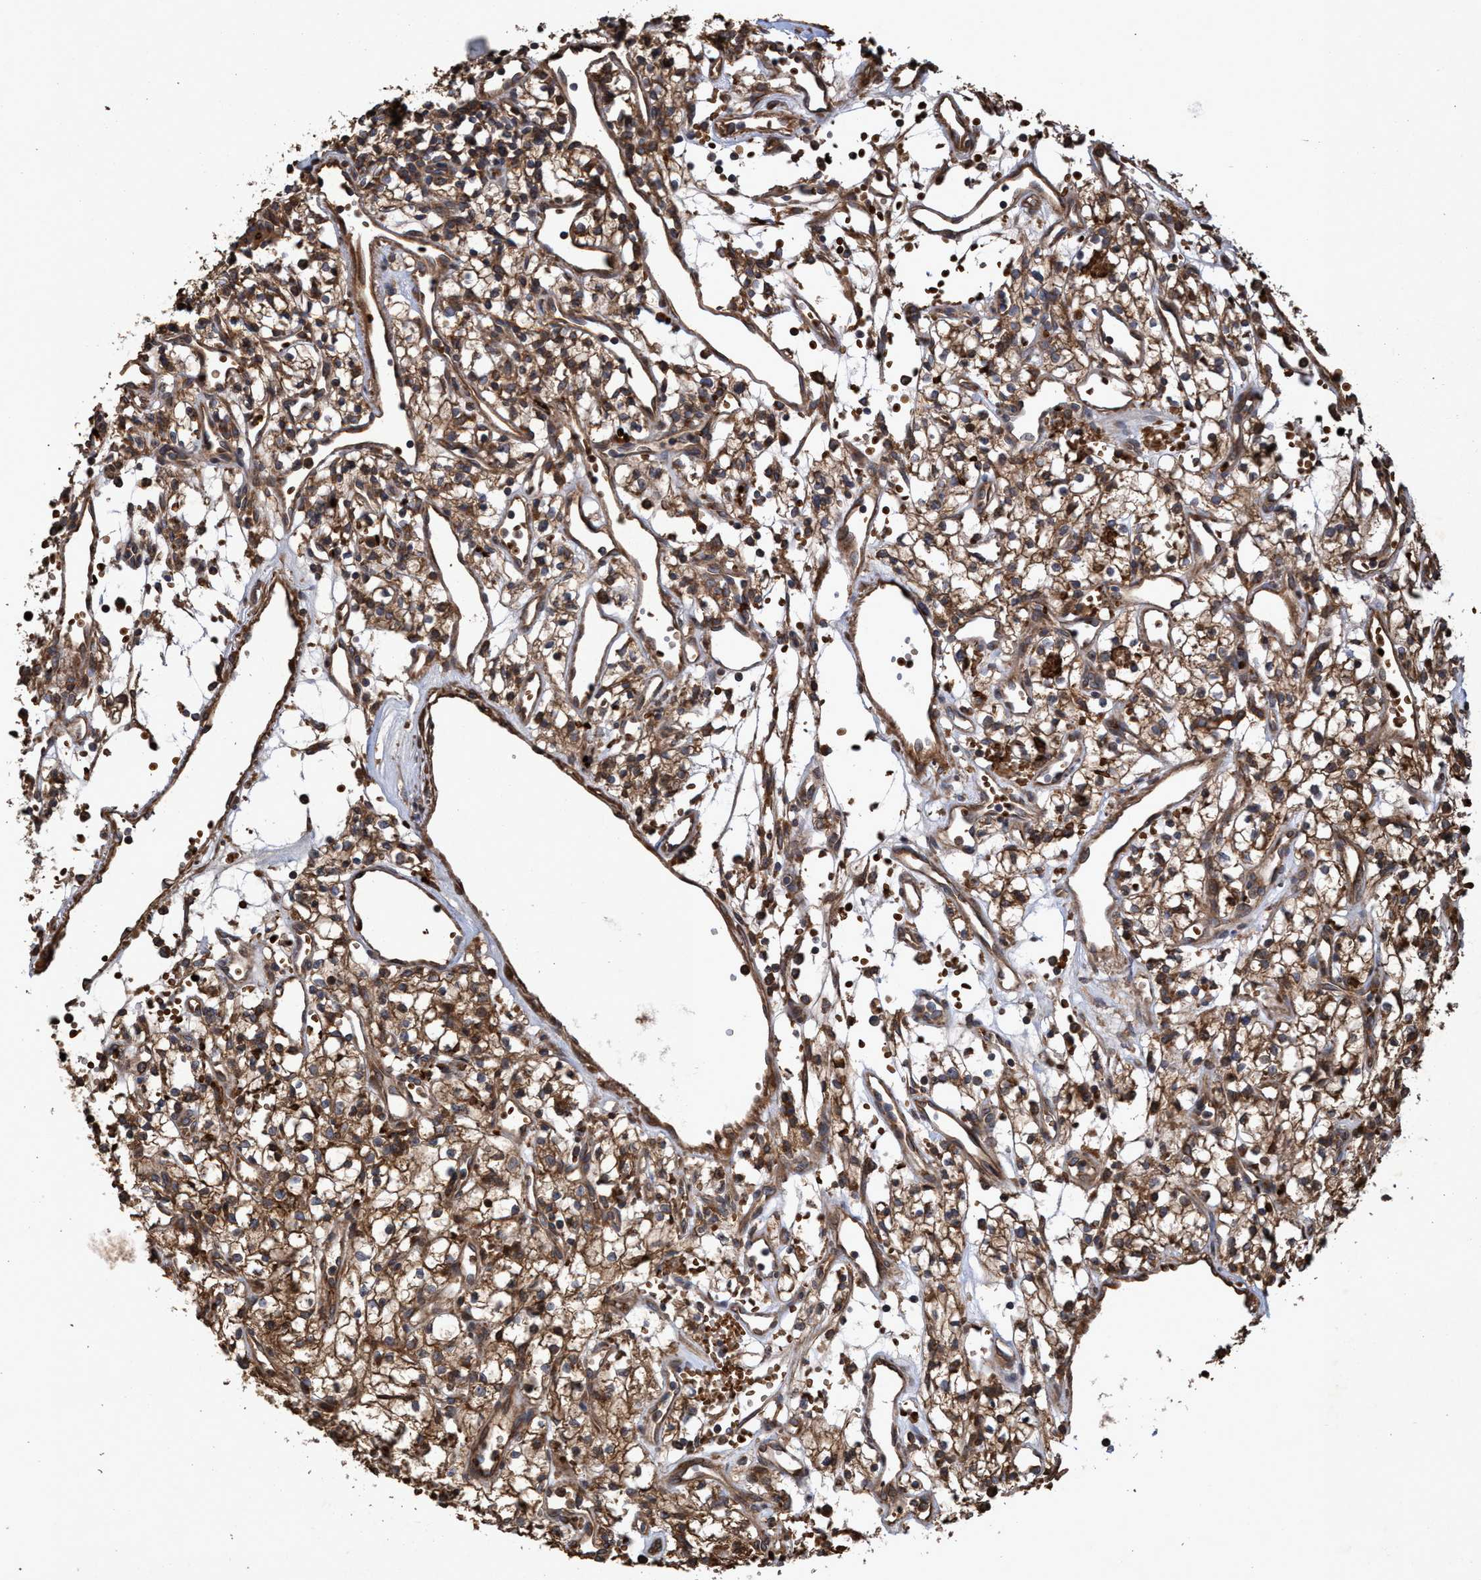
{"staining": {"intensity": "moderate", "quantity": ">75%", "location": "cytoplasmic/membranous"}, "tissue": "renal cancer", "cell_type": "Tumor cells", "image_type": "cancer", "snomed": [{"axis": "morphology", "description": "Adenocarcinoma, NOS"}, {"axis": "topography", "description": "Kidney"}], "caption": "Tumor cells demonstrate moderate cytoplasmic/membranous expression in approximately >75% of cells in adenocarcinoma (renal). The protein of interest is shown in brown color, while the nuclei are stained blue.", "gene": "CHMP6", "patient": {"sex": "male", "age": 59}}